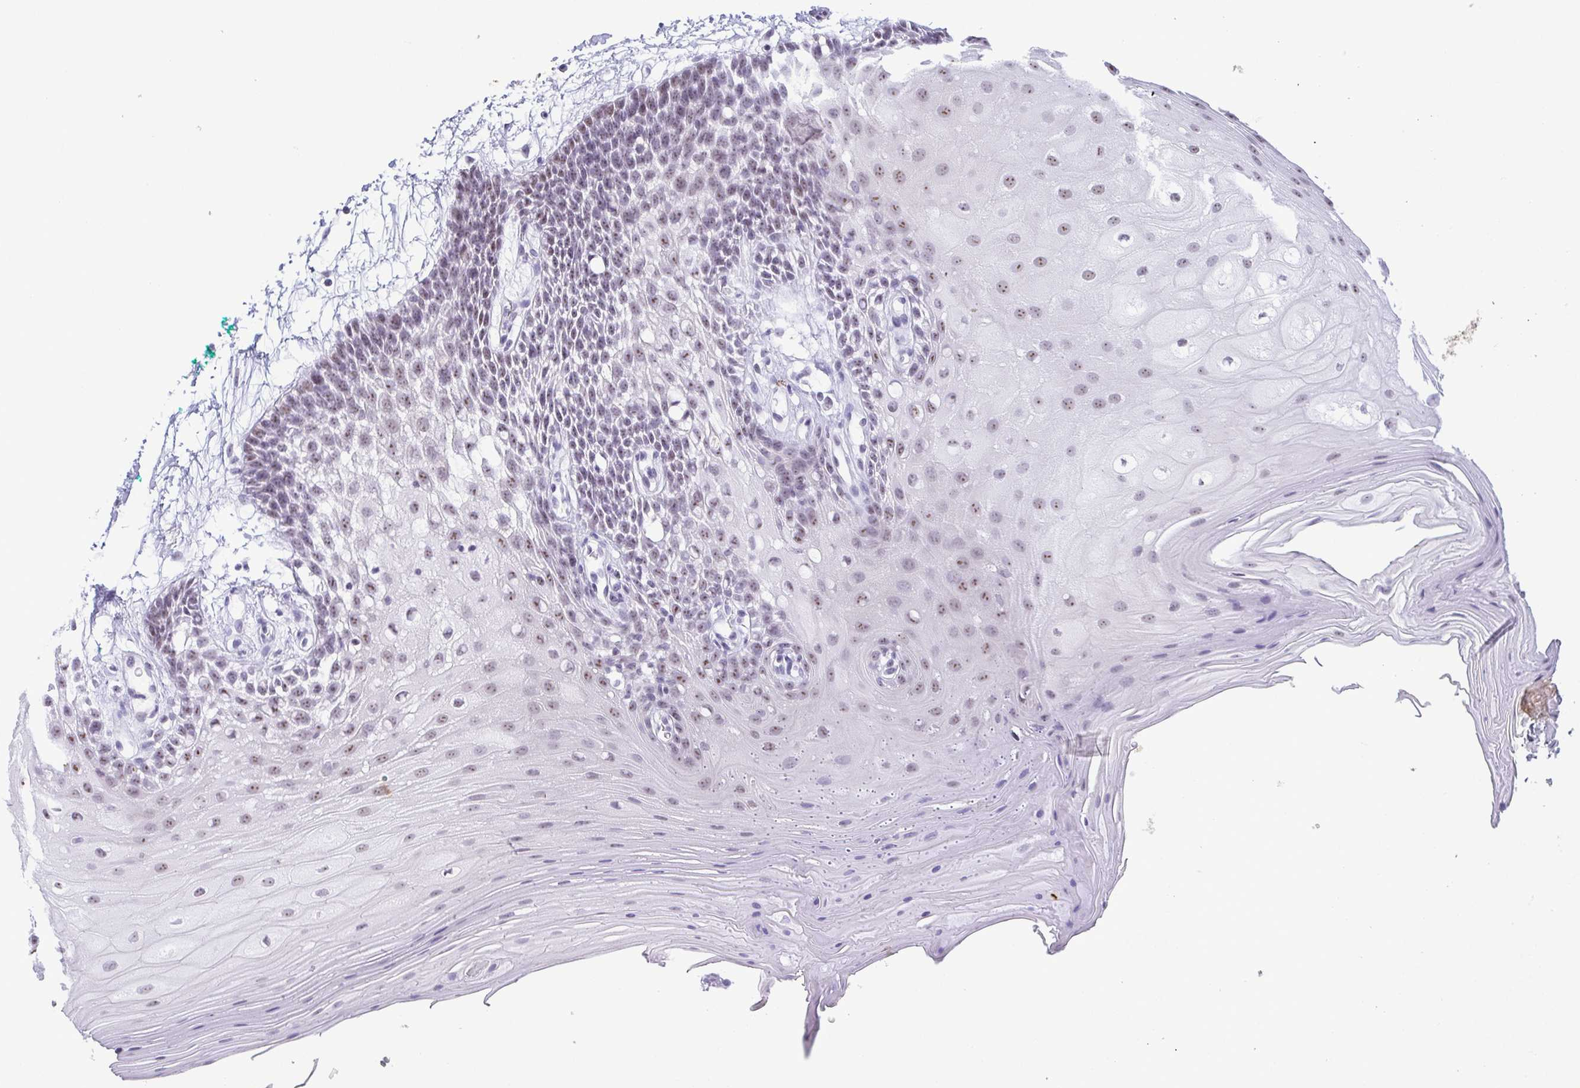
{"staining": {"intensity": "weak", "quantity": "25%-75%", "location": "nuclear"}, "tissue": "oral mucosa", "cell_type": "Squamous epithelial cells", "image_type": "normal", "snomed": [{"axis": "morphology", "description": "Normal tissue, NOS"}, {"axis": "morphology", "description": "Squamous cell carcinoma, NOS"}, {"axis": "topography", "description": "Oral tissue"}, {"axis": "topography", "description": "Tounge, NOS"}, {"axis": "topography", "description": "Head-Neck"}], "caption": "High-power microscopy captured an immunohistochemistry (IHC) image of unremarkable oral mucosa, revealing weak nuclear expression in about 25%-75% of squamous epithelial cells. Using DAB (brown) and hematoxylin (blue) stains, captured at high magnification using brightfield microscopy.", "gene": "BZW1", "patient": {"sex": "male", "age": 62}}